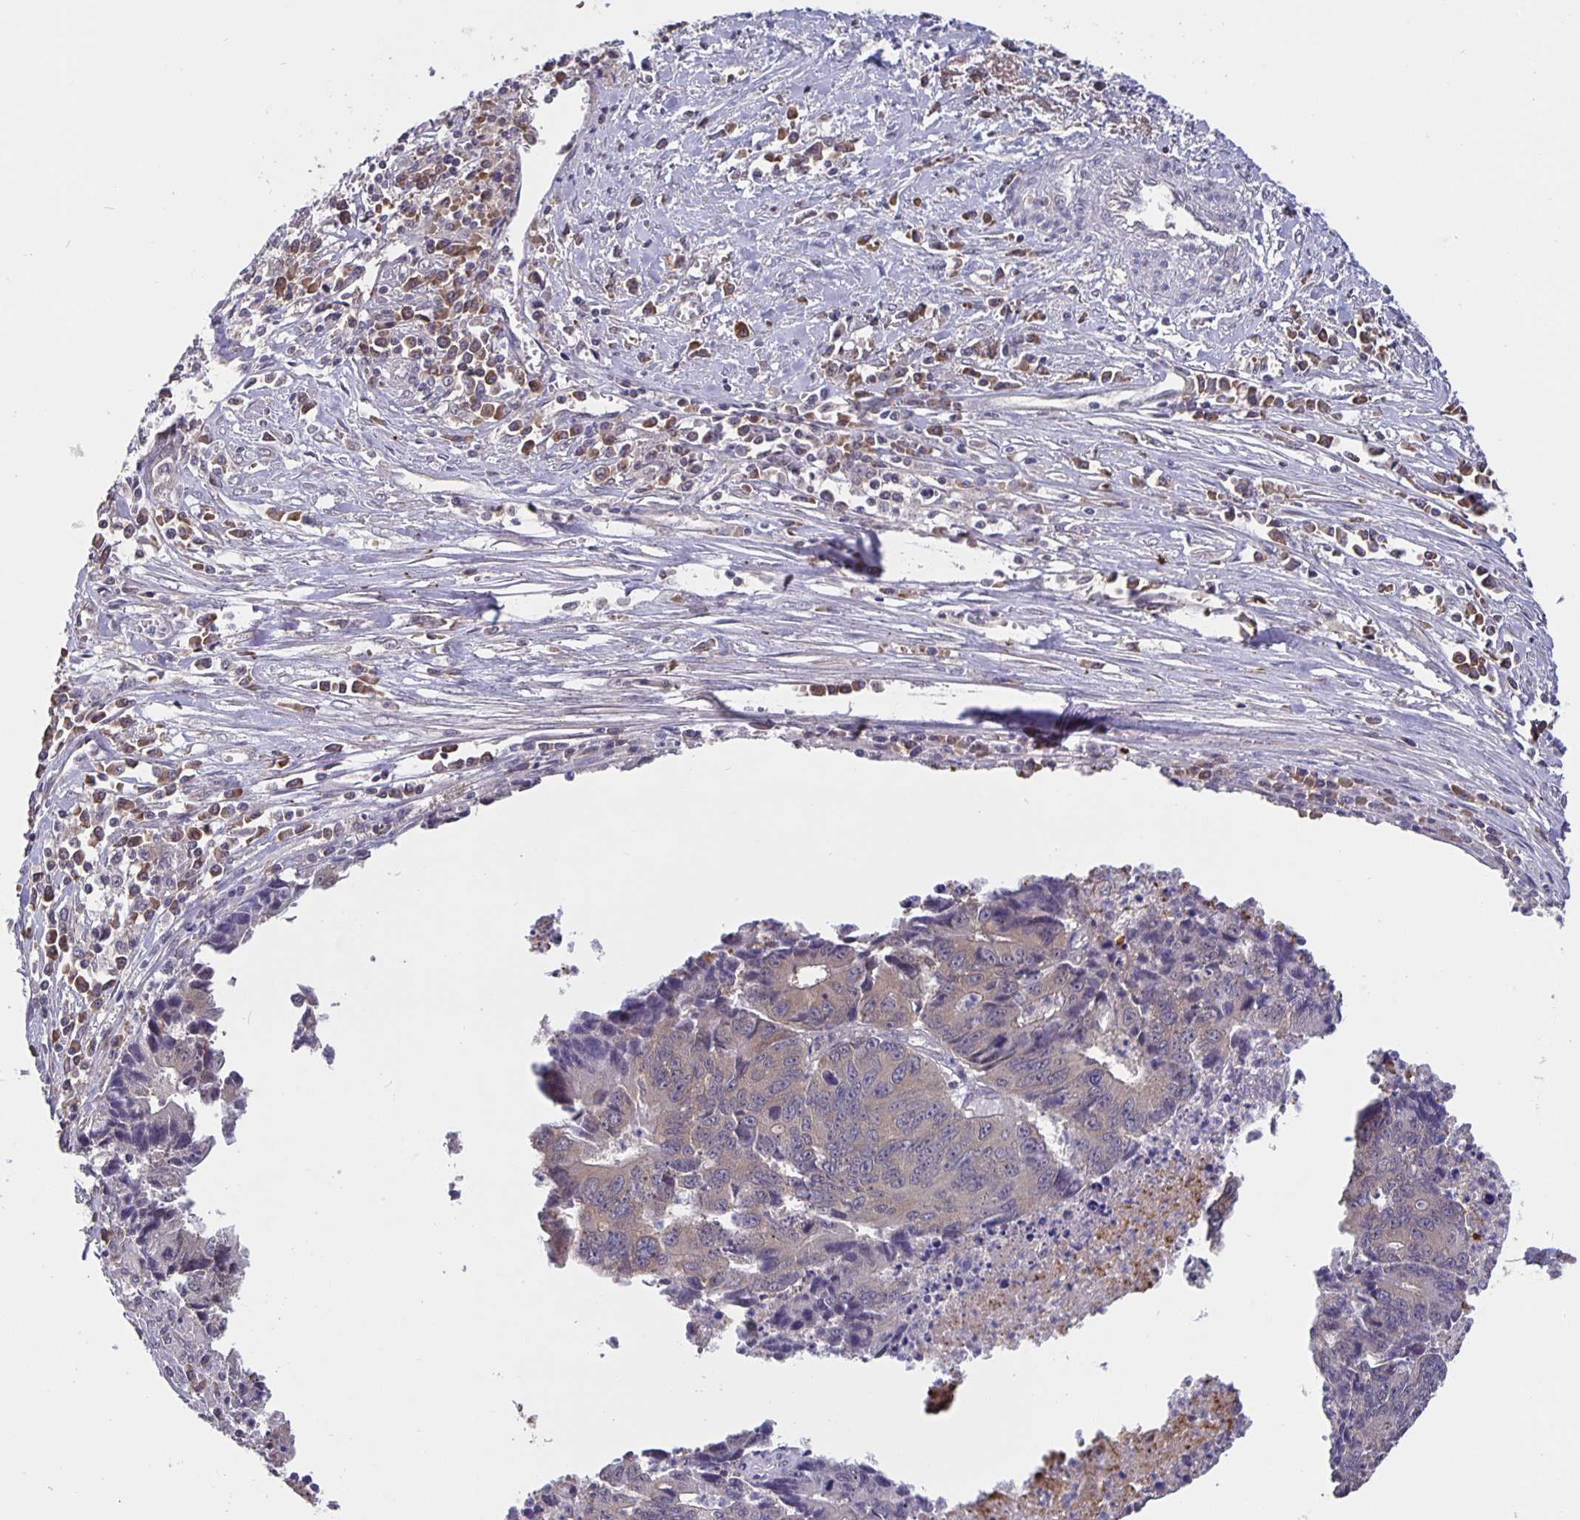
{"staining": {"intensity": "weak", "quantity": "<25%", "location": "cytoplasmic/membranous"}, "tissue": "liver cancer", "cell_type": "Tumor cells", "image_type": "cancer", "snomed": [{"axis": "morphology", "description": "Cholangiocarcinoma"}, {"axis": "topography", "description": "Liver"}], "caption": "Liver cancer (cholangiocarcinoma) stained for a protein using immunohistochemistry (IHC) displays no expression tumor cells.", "gene": "FEM1C", "patient": {"sex": "male", "age": 65}}